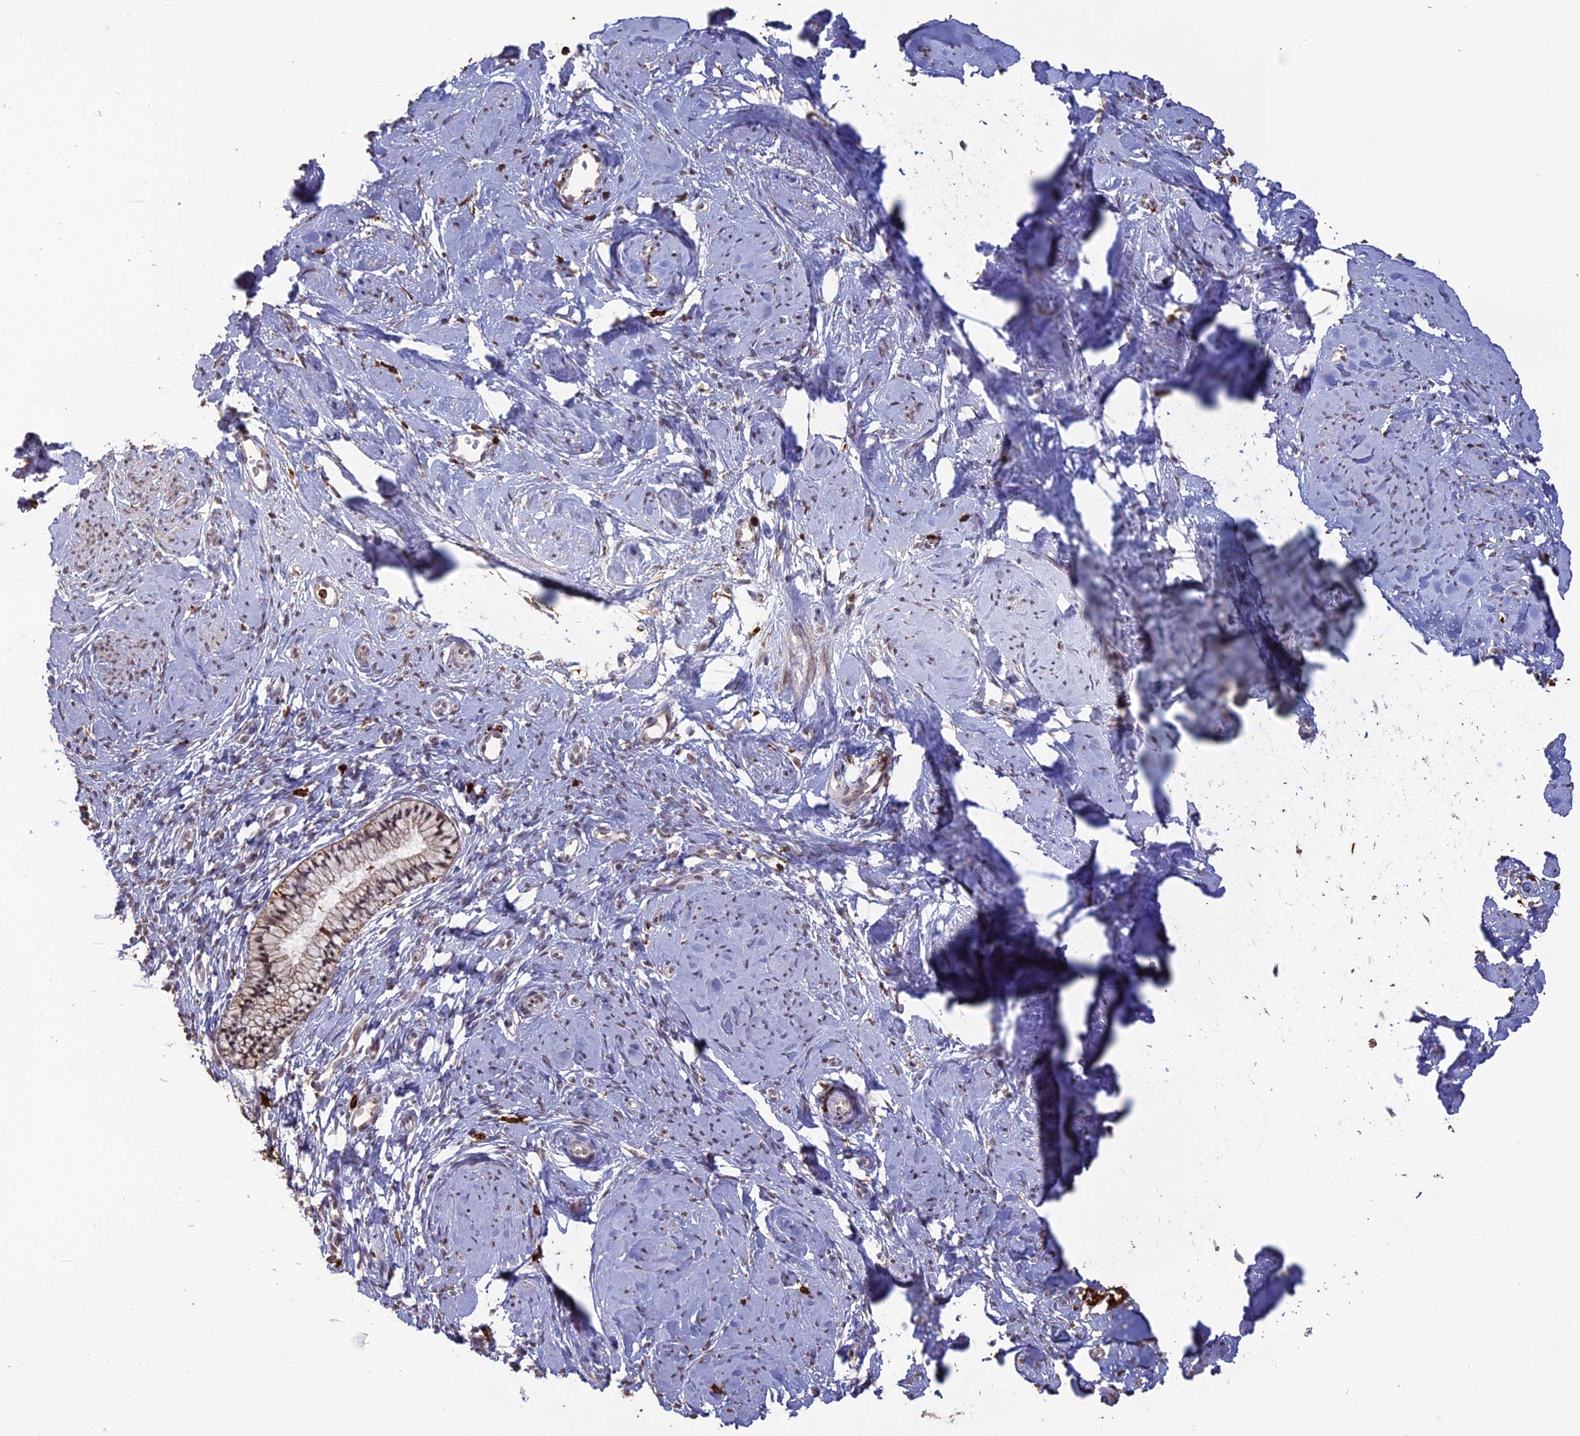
{"staining": {"intensity": "moderate", "quantity": ">75%", "location": "cytoplasmic/membranous"}, "tissue": "cervix", "cell_type": "Glandular cells", "image_type": "normal", "snomed": [{"axis": "morphology", "description": "Normal tissue, NOS"}, {"axis": "topography", "description": "Cervix"}], "caption": "Protein expression analysis of benign cervix reveals moderate cytoplasmic/membranous positivity in about >75% of glandular cells.", "gene": "APOBR", "patient": {"sex": "female", "age": 57}}